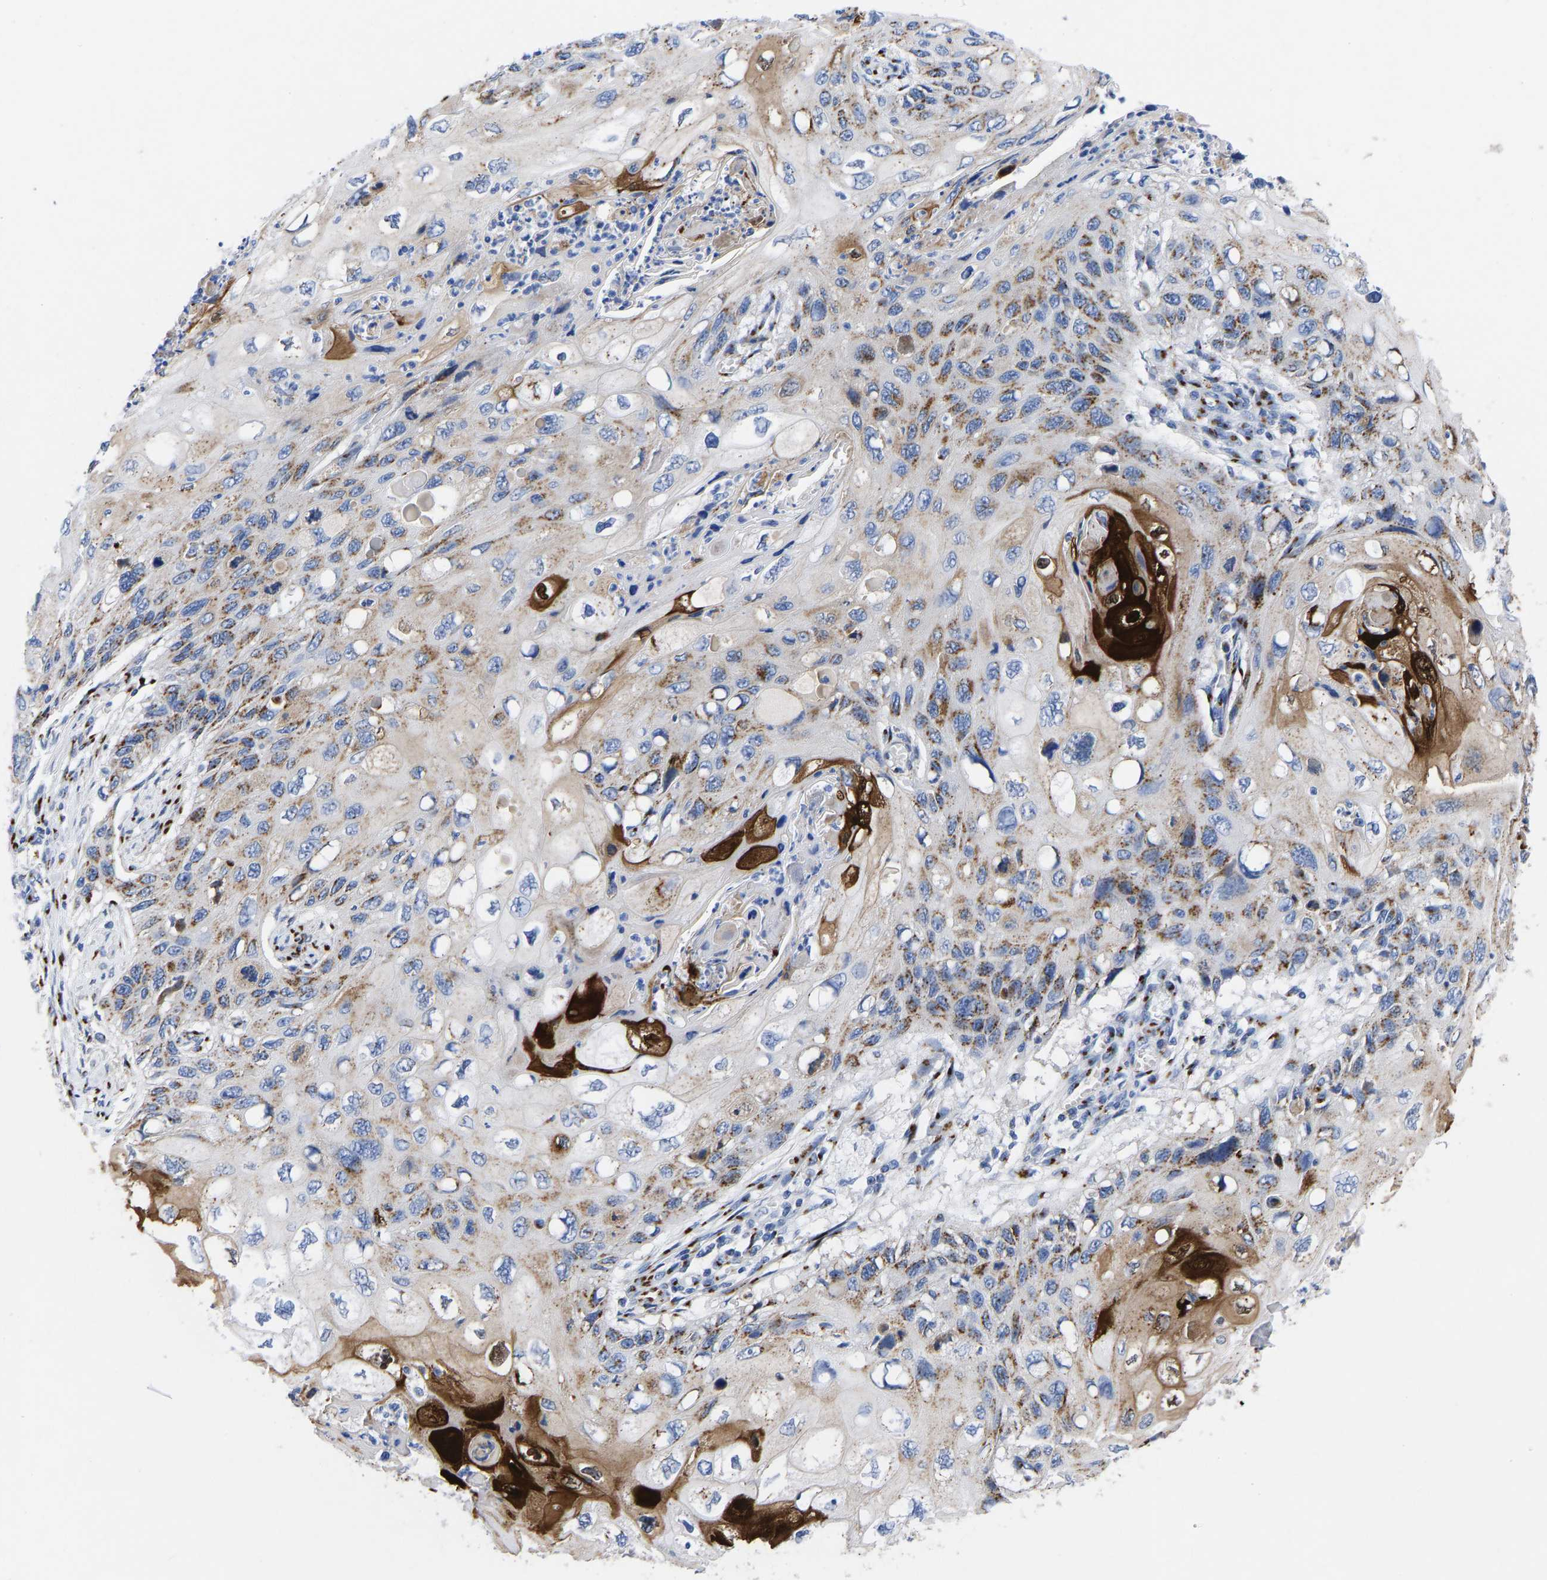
{"staining": {"intensity": "moderate", "quantity": ">75%", "location": "cytoplasmic/membranous"}, "tissue": "cervical cancer", "cell_type": "Tumor cells", "image_type": "cancer", "snomed": [{"axis": "morphology", "description": "Squamous cell carcinoma, NOS"}, {"axis": "topography", "description": "Cervix"}], "caption": "Moderate cytoplasmic/membranous protein staining is seen in about >75% of tumor cells in cervical cancer (squamous cell carcinoma).", "gene": "TMEM87A", "patient": {"sex": "female", "age": 70}}